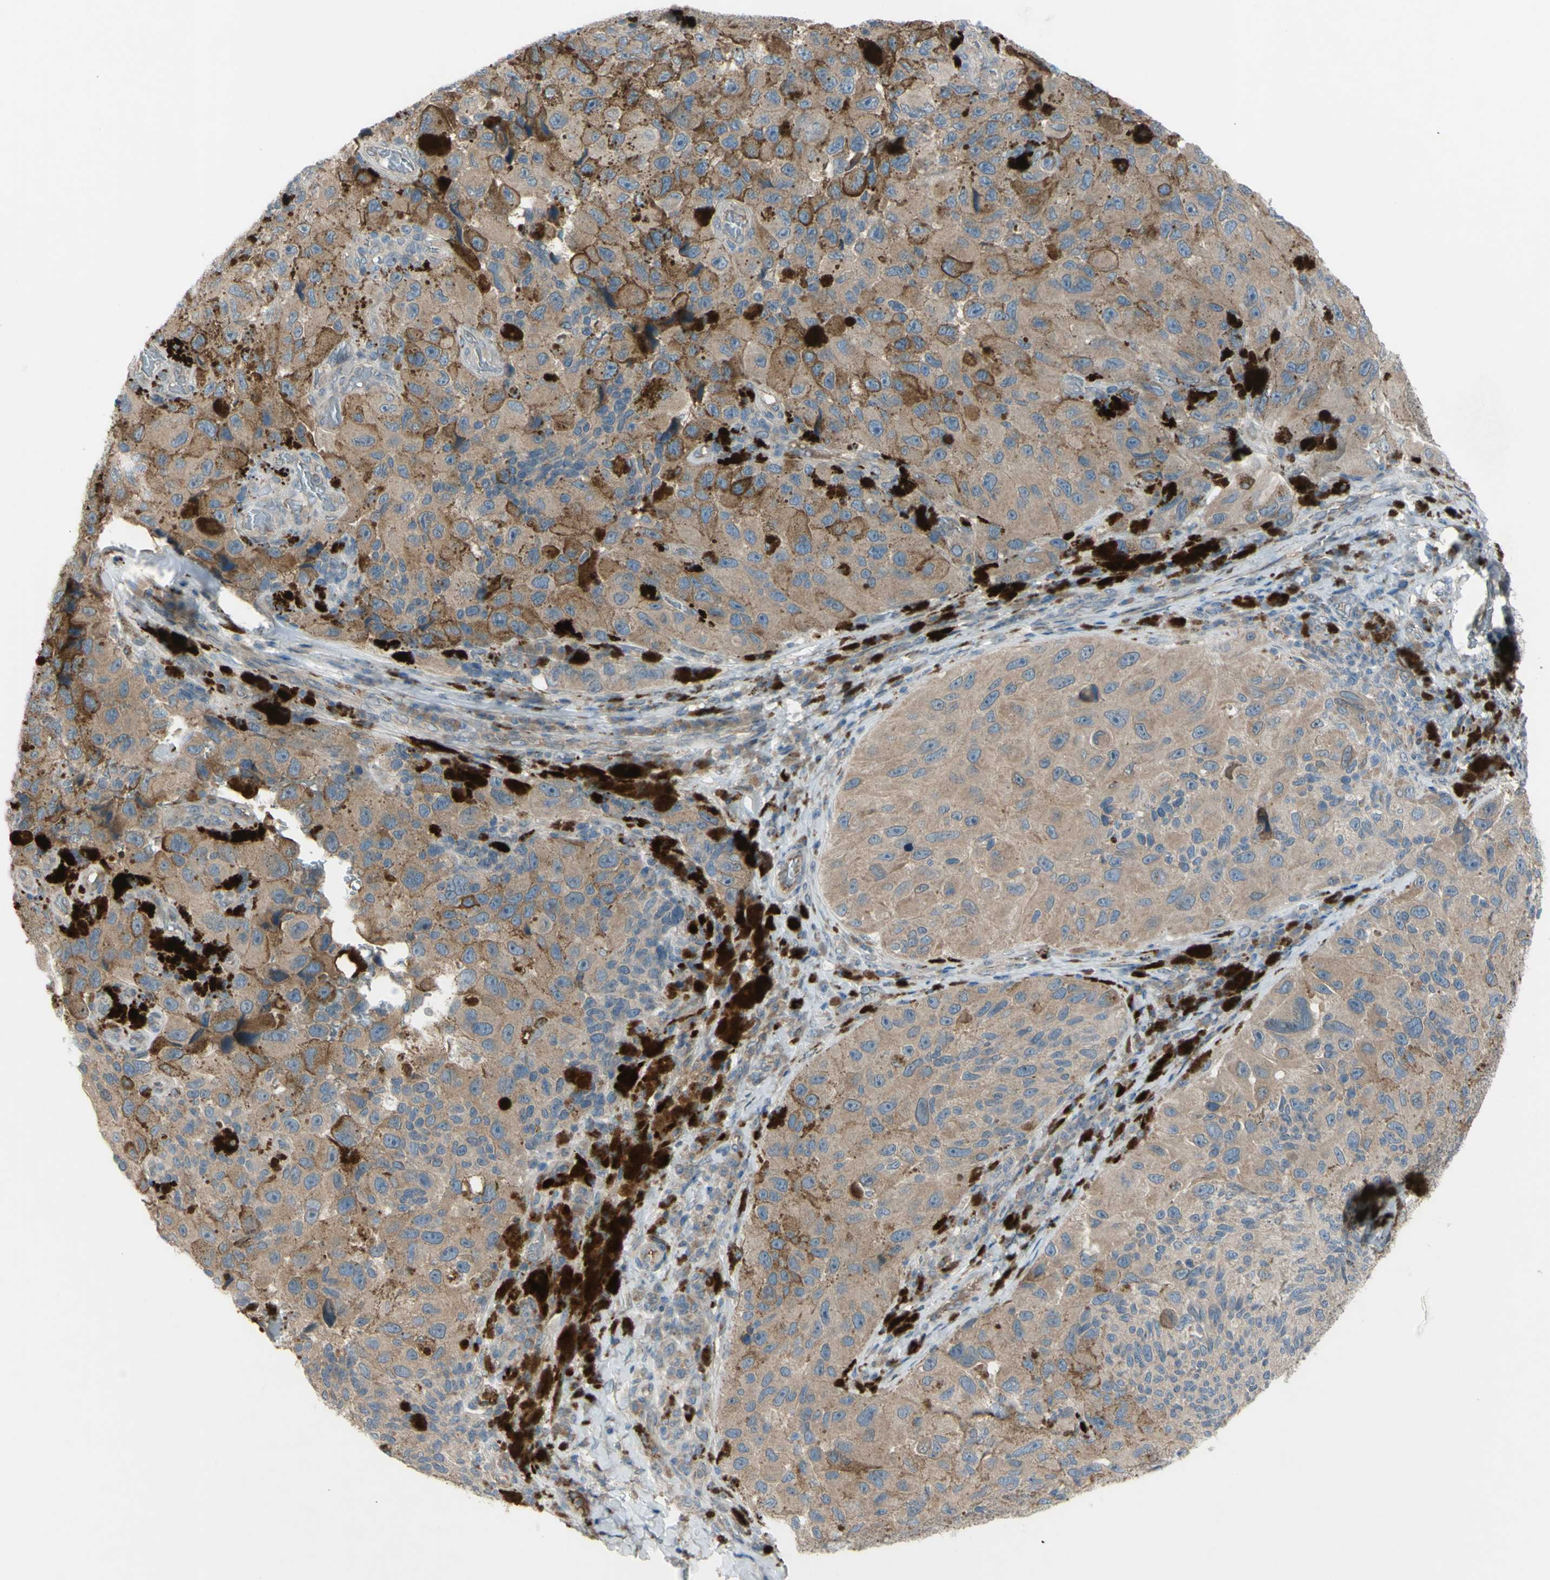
{"staining": {"intensity": "moderate", "quantity": ">75%", "location": "cytoplasmic/membranous"}, "tissue": "melanoma", "cell_type": "Tumor cells", "image_type": "cancer", "snomed": [{"axis": "morphology", "description": "Malignant melanoma, NOS"}, {"axis": "topography", "description": "Skin"}], "caption": "This photomicrograph exhibits malignant melanoma stained with immunohistochemistry to label a protein in brown. The cytoplasmic/membranous of tumor cells show moderate positivity for the protein. Nuclei are counter-stained blue.", "gene": "AFP", "patient": {"sex": "female", "age": 73}}